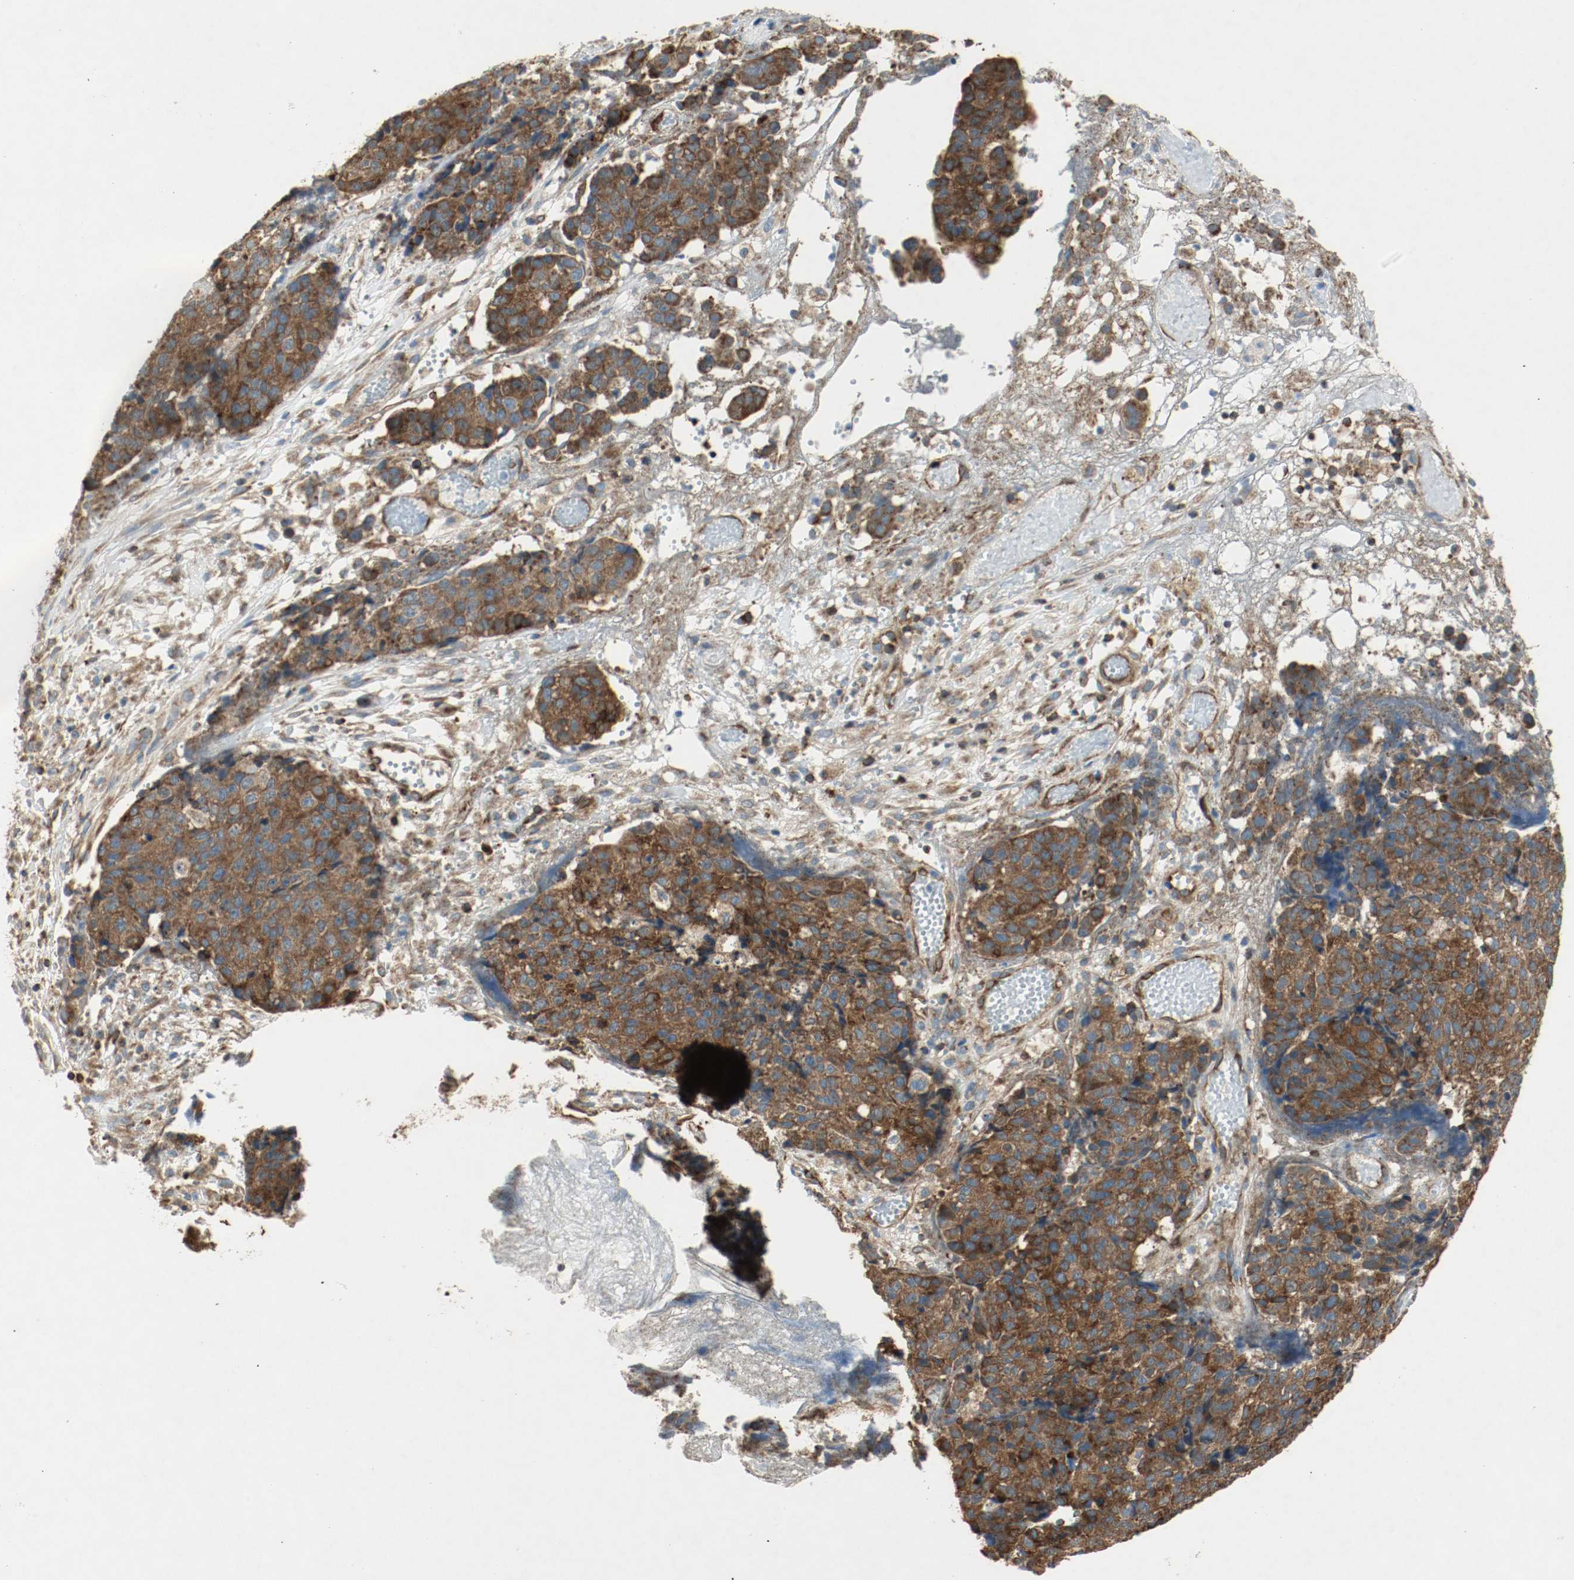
{"staining": {"intensity": "strong", "quantity": ">75%", "location": "cytoplasmic/membranous"}, "tissue": "ovarian cancer", "cell_type": "Tumor cells", "image_type": "cancer", "snomed": [{"axis": "morphology", "description": "Carcinoma, endometroid"}, {"axis": "topography", "description": "Ovary"}], "caption": "Immunohistochemistry micrograph of ovarian cancer stained for a protein (brown), which demonstrates high levels of strong cytoplasmic/membranous expression in about >75% of tumor cells.", "gene": "PLCG1", "patient": {"sex": "female", "age": 42}}